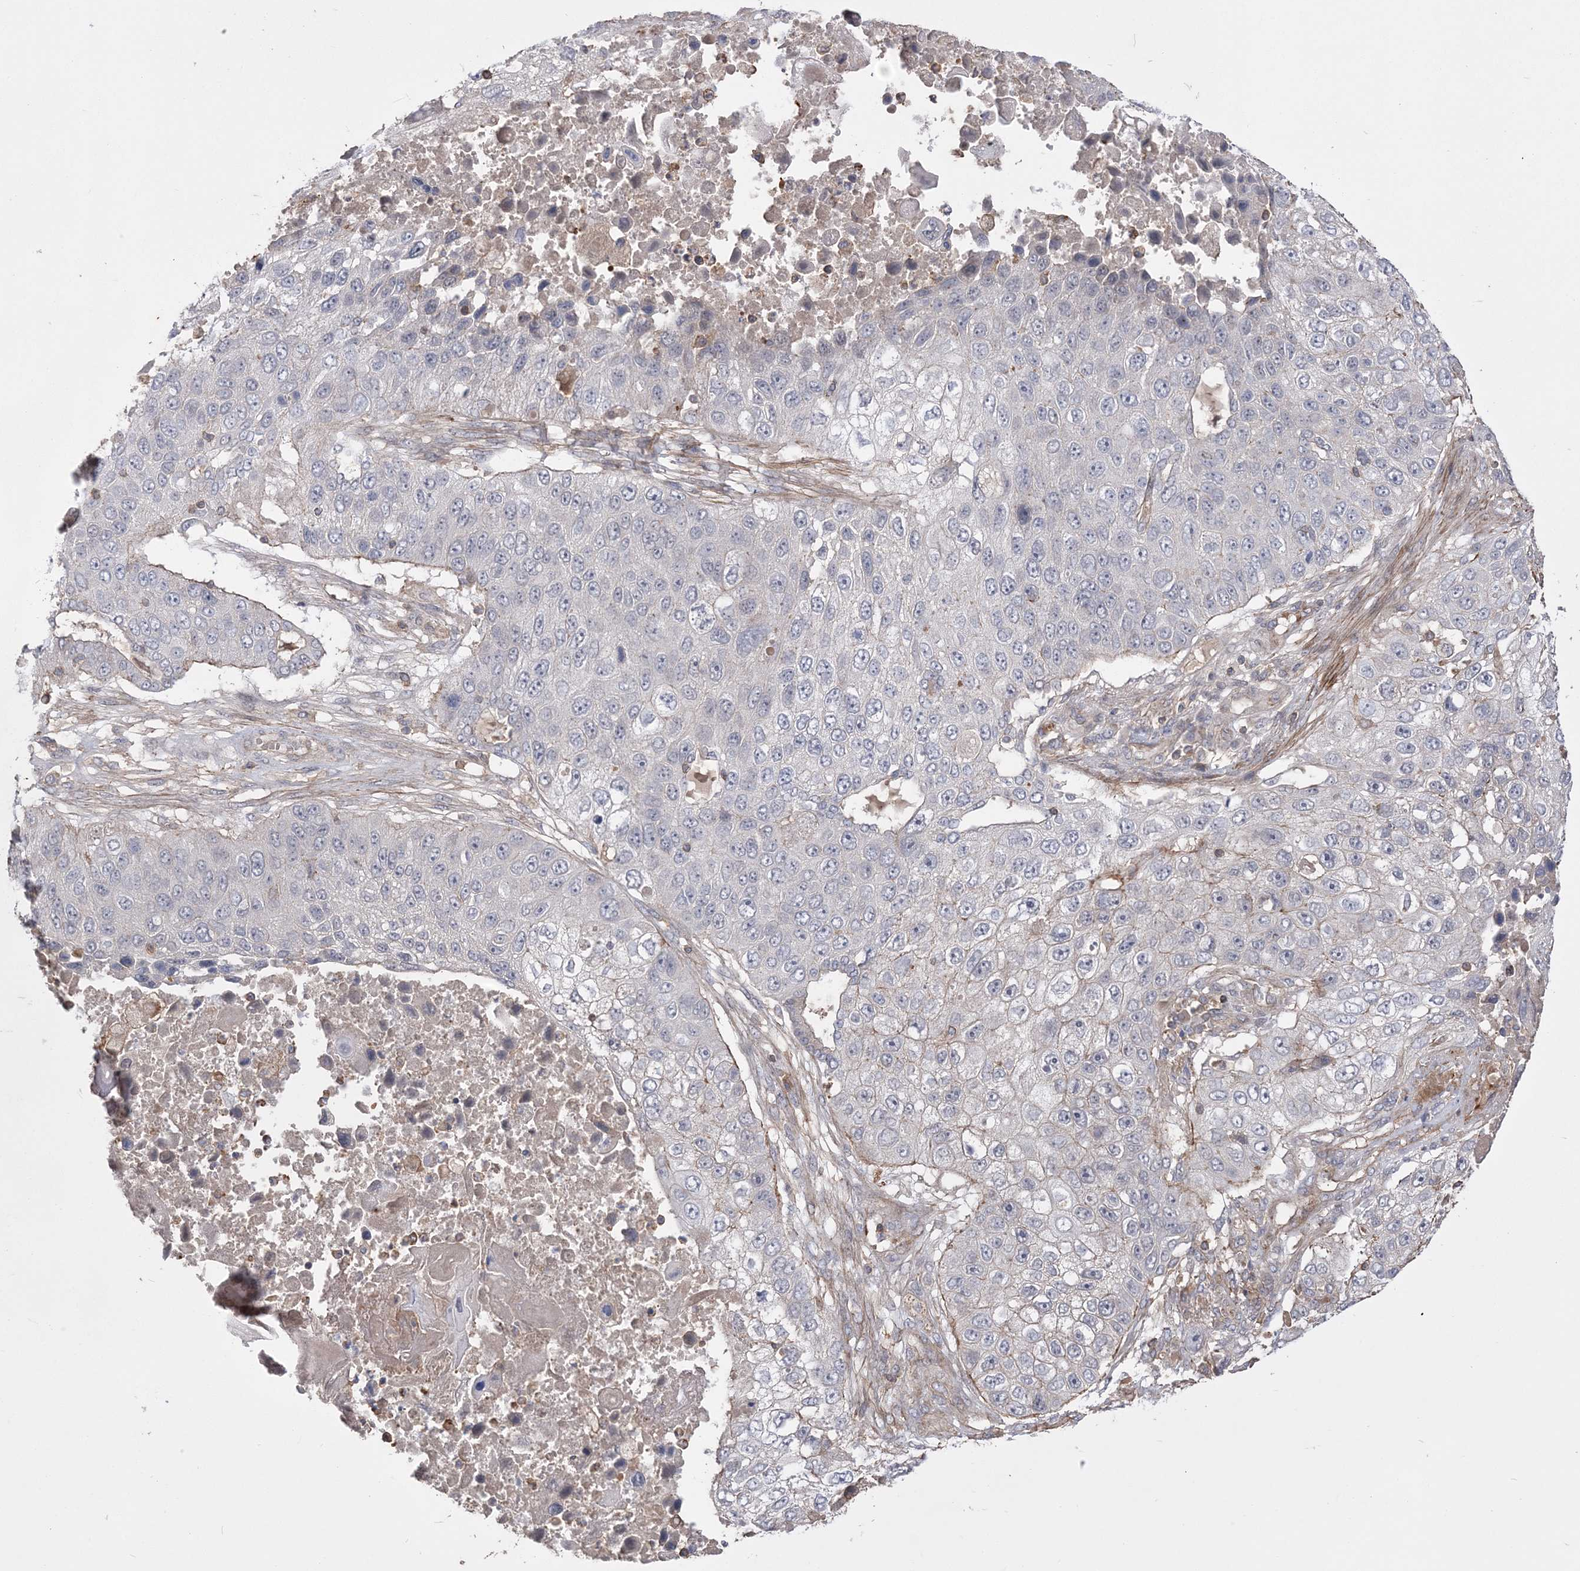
{"staining": {"intensity": "negative", "quantity": "none", "location": "none"}, "tissue": "lung cancer", "cell_type": "Tumor cells", "image_type": "cancer", "snomed": [{"axis": "morphology", "description": "Squamous cell carcinoma, NOS"}, {"axis": "topography", "description": "Lung"}], "caption": "The photomicrograph shows no staining of tumor cells in lung cancer (squamous cell carcinoma).", "gene": "SLFN14", "patient": {"sex": "male", "age": 61}}